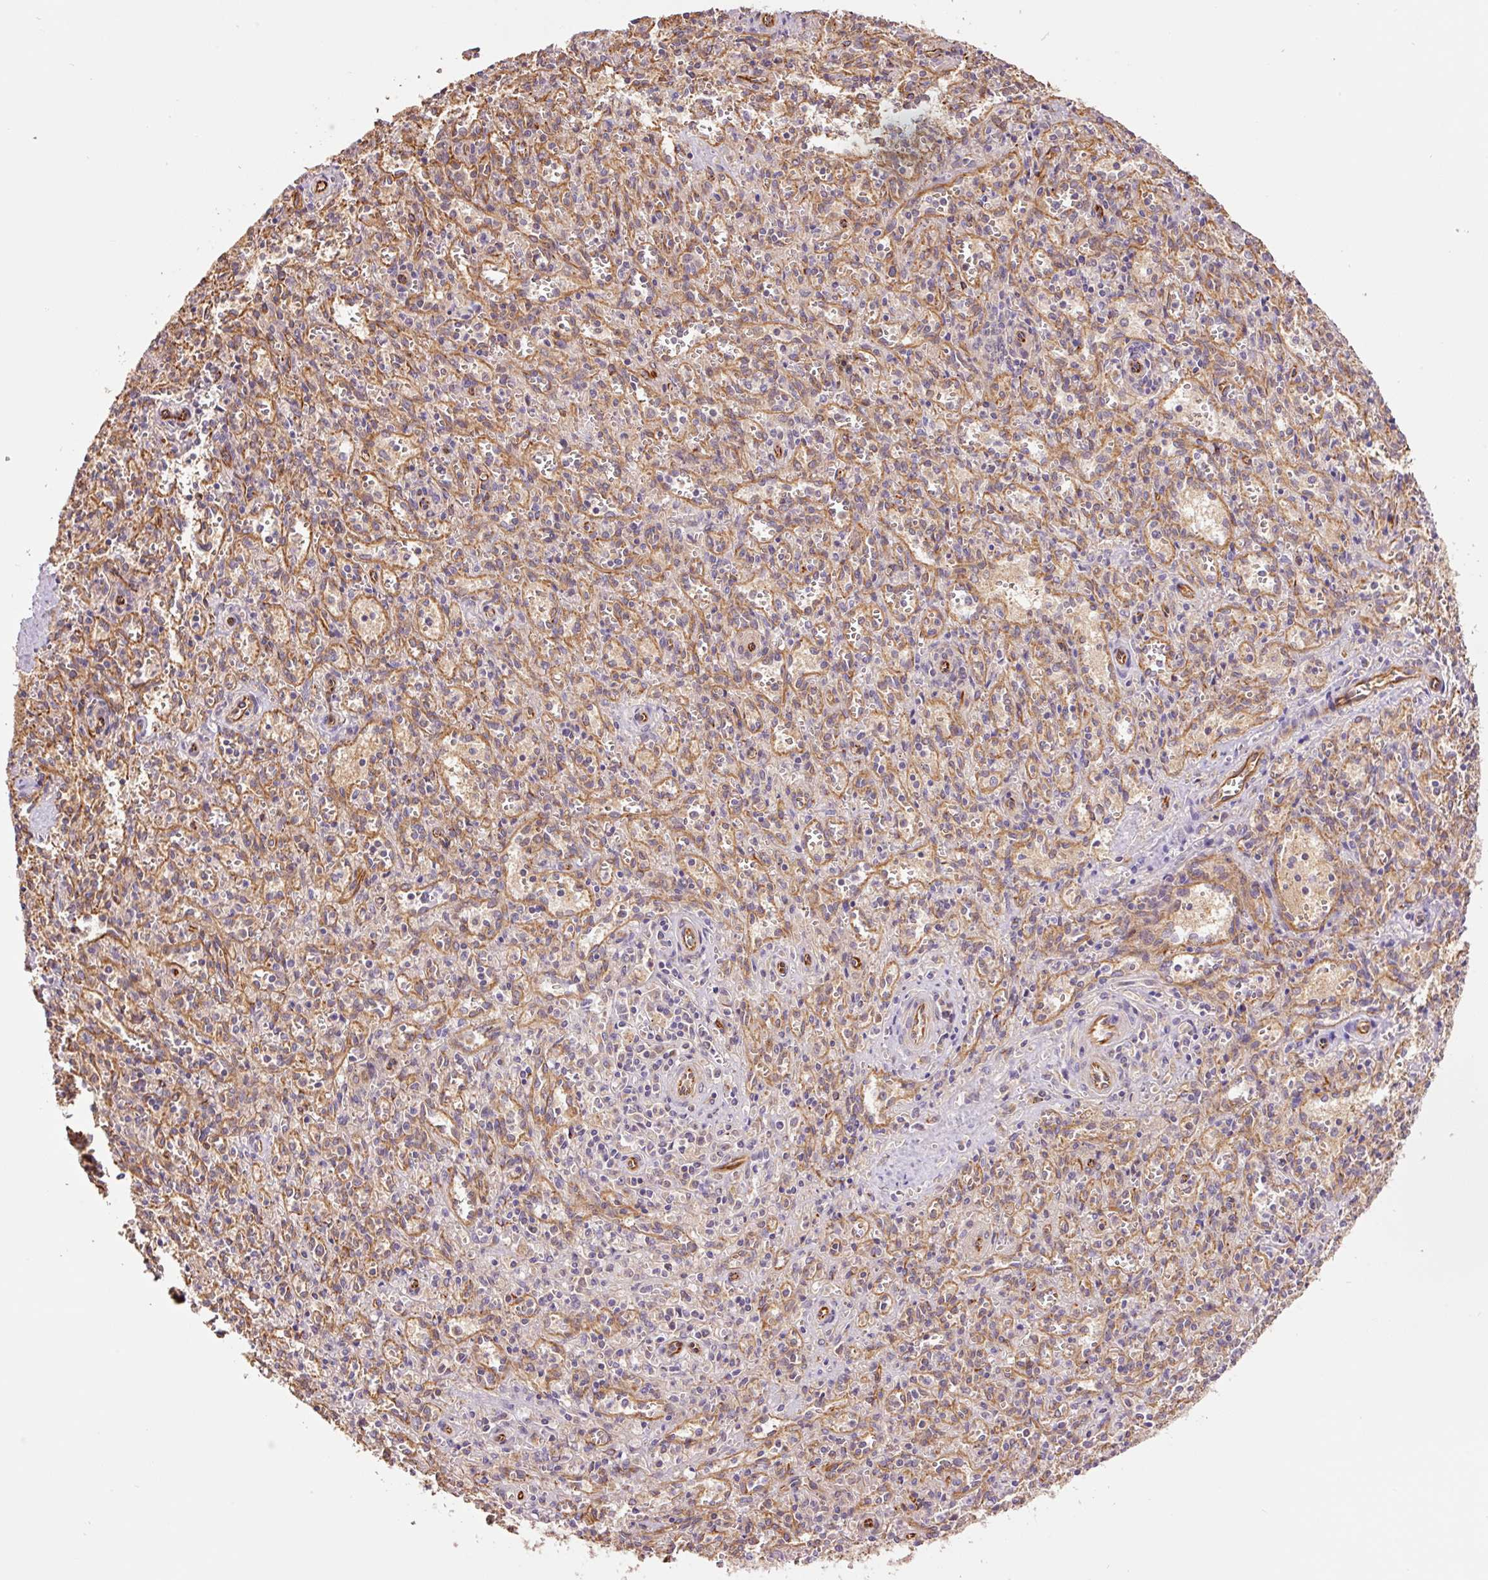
{"staining": {"intensity": "negative", "quantity": "none", "location": "none"}, "tissue": "spleen", "cell_type": "Cells in red pulp", "image_type": "normal", "snomed": [{"axis": "morphology", "description": "Normal tissue, NOS"}, {"axis": "topography", "description": "Spleen"}], "caption": "This is a histopathology image of immunohistochemistry (IHC) staining of unremarkable spleen, which shows no expression in cells in red pulp.", "gene": "PCK2", "patient": {"sex": "female", "age": 26}}